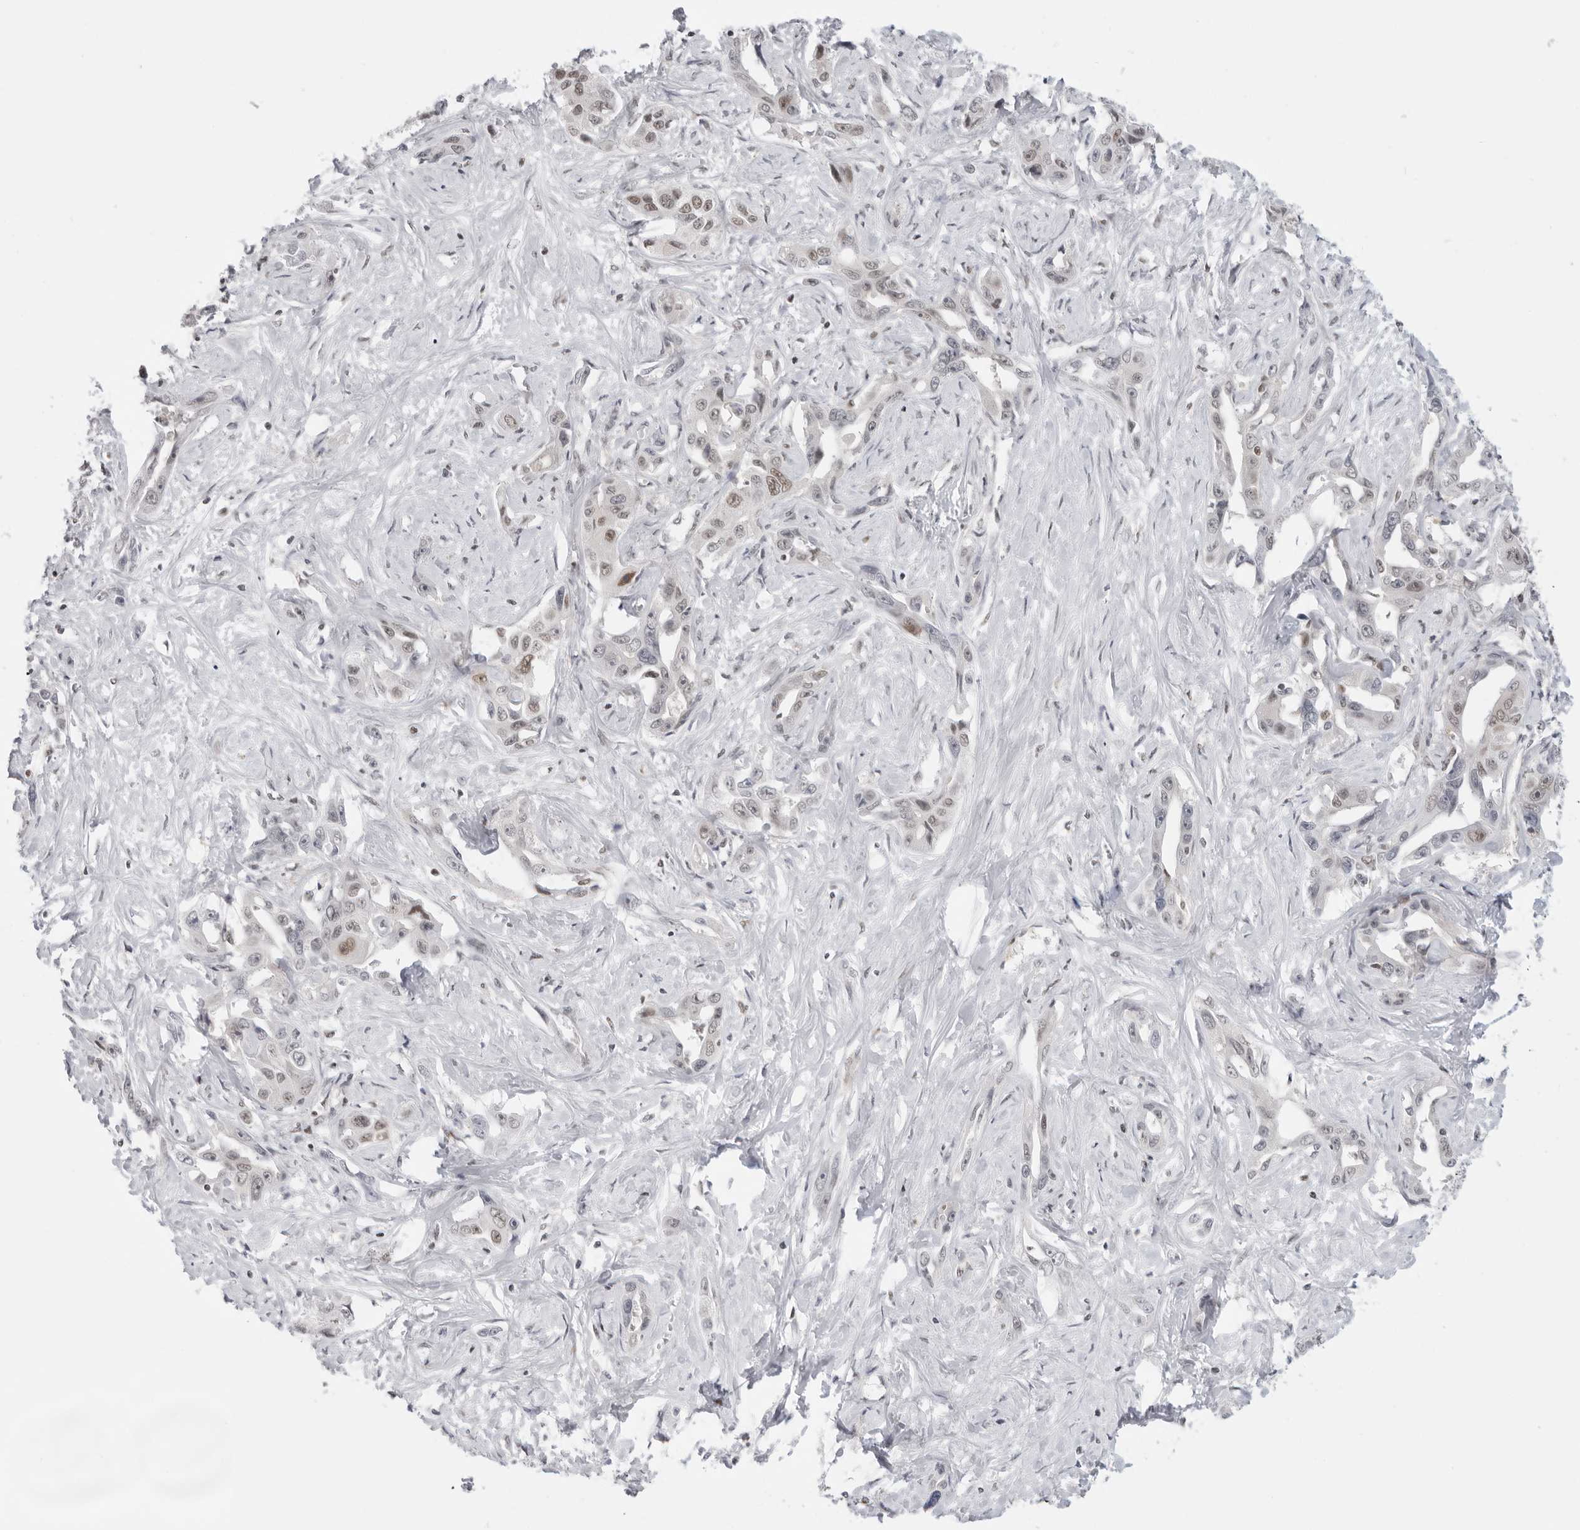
{"staining": {"intensity": "weak", "quantity": "25%-75%", "location": "nuclear"}, "tissue": "liver cancer", "cell_type": "Tumor cells", "image_type": "cancer", "snomed": [{"axis": "morphology", "description": "Cholangiocarcinoma"}, {"axis": "topography", "description": "Liver"}], "caption": "This is a micrograph of immunohistochemistry staining of cholangiocarcinoma (liver), which shows weak expression in the nuclear of tumor cells.", "gene": "RPA2", "patient": {"sex": "male", "age": 59}}